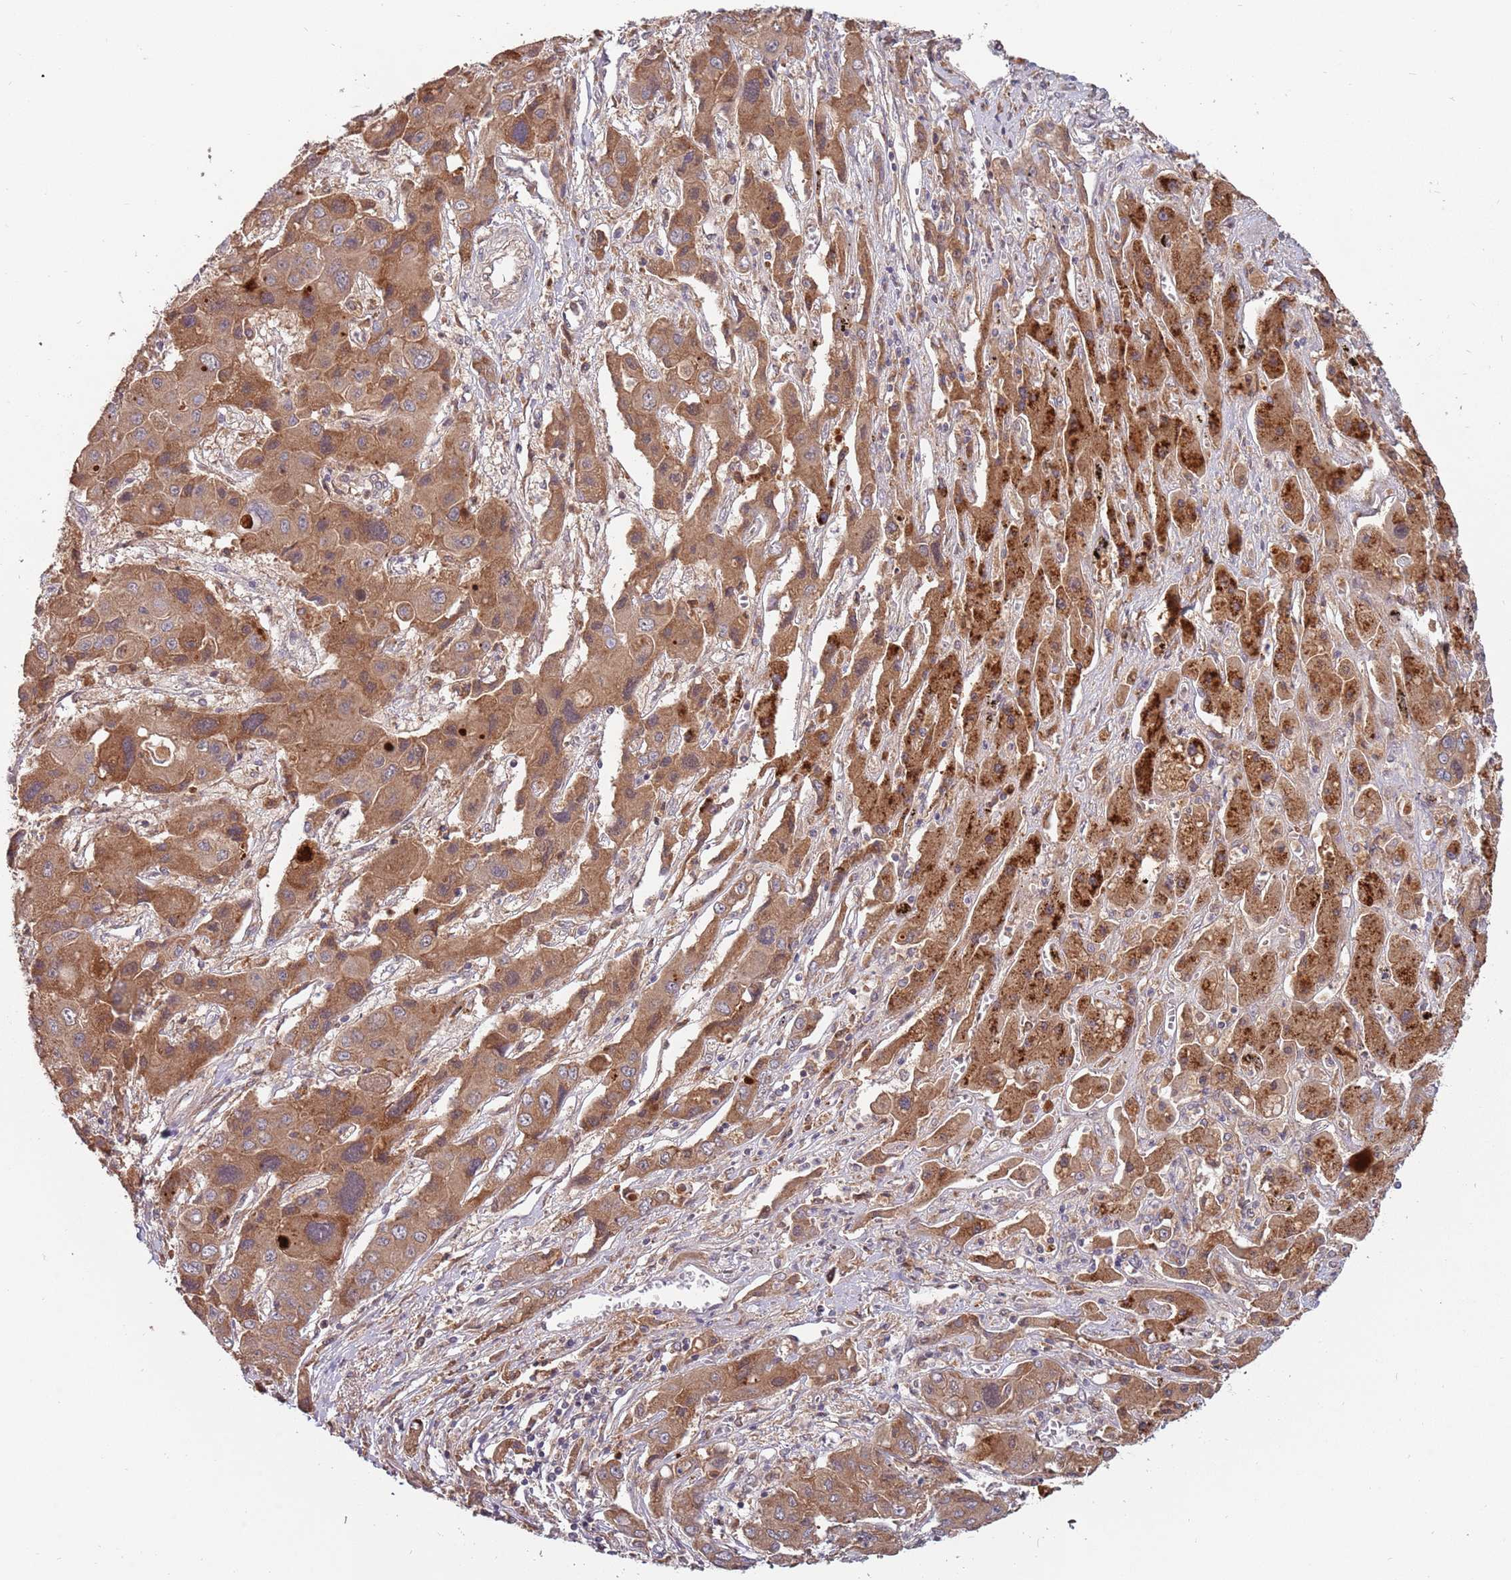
{"staining": {"intensity": "moderate", "quantity": ">75%", "location": "cytoplasmic/membranous"}, "tissue": "liver cancer", "cell_type": "Tumor cells", "image_type": "cancer", "snomed": [{"axis": "morphology", "description": "Cholangiocarcinoma"}, {"axis": "topography", "description": "Liver"}], "caption": "Protein staining by IHC exhibits moderate cytoplasmic/membranous positivity in about >75% of tumor cells in liver cholangiocarcinoma.", "gene": "USP32", "patient": {"sex": "male", "age": 67}}